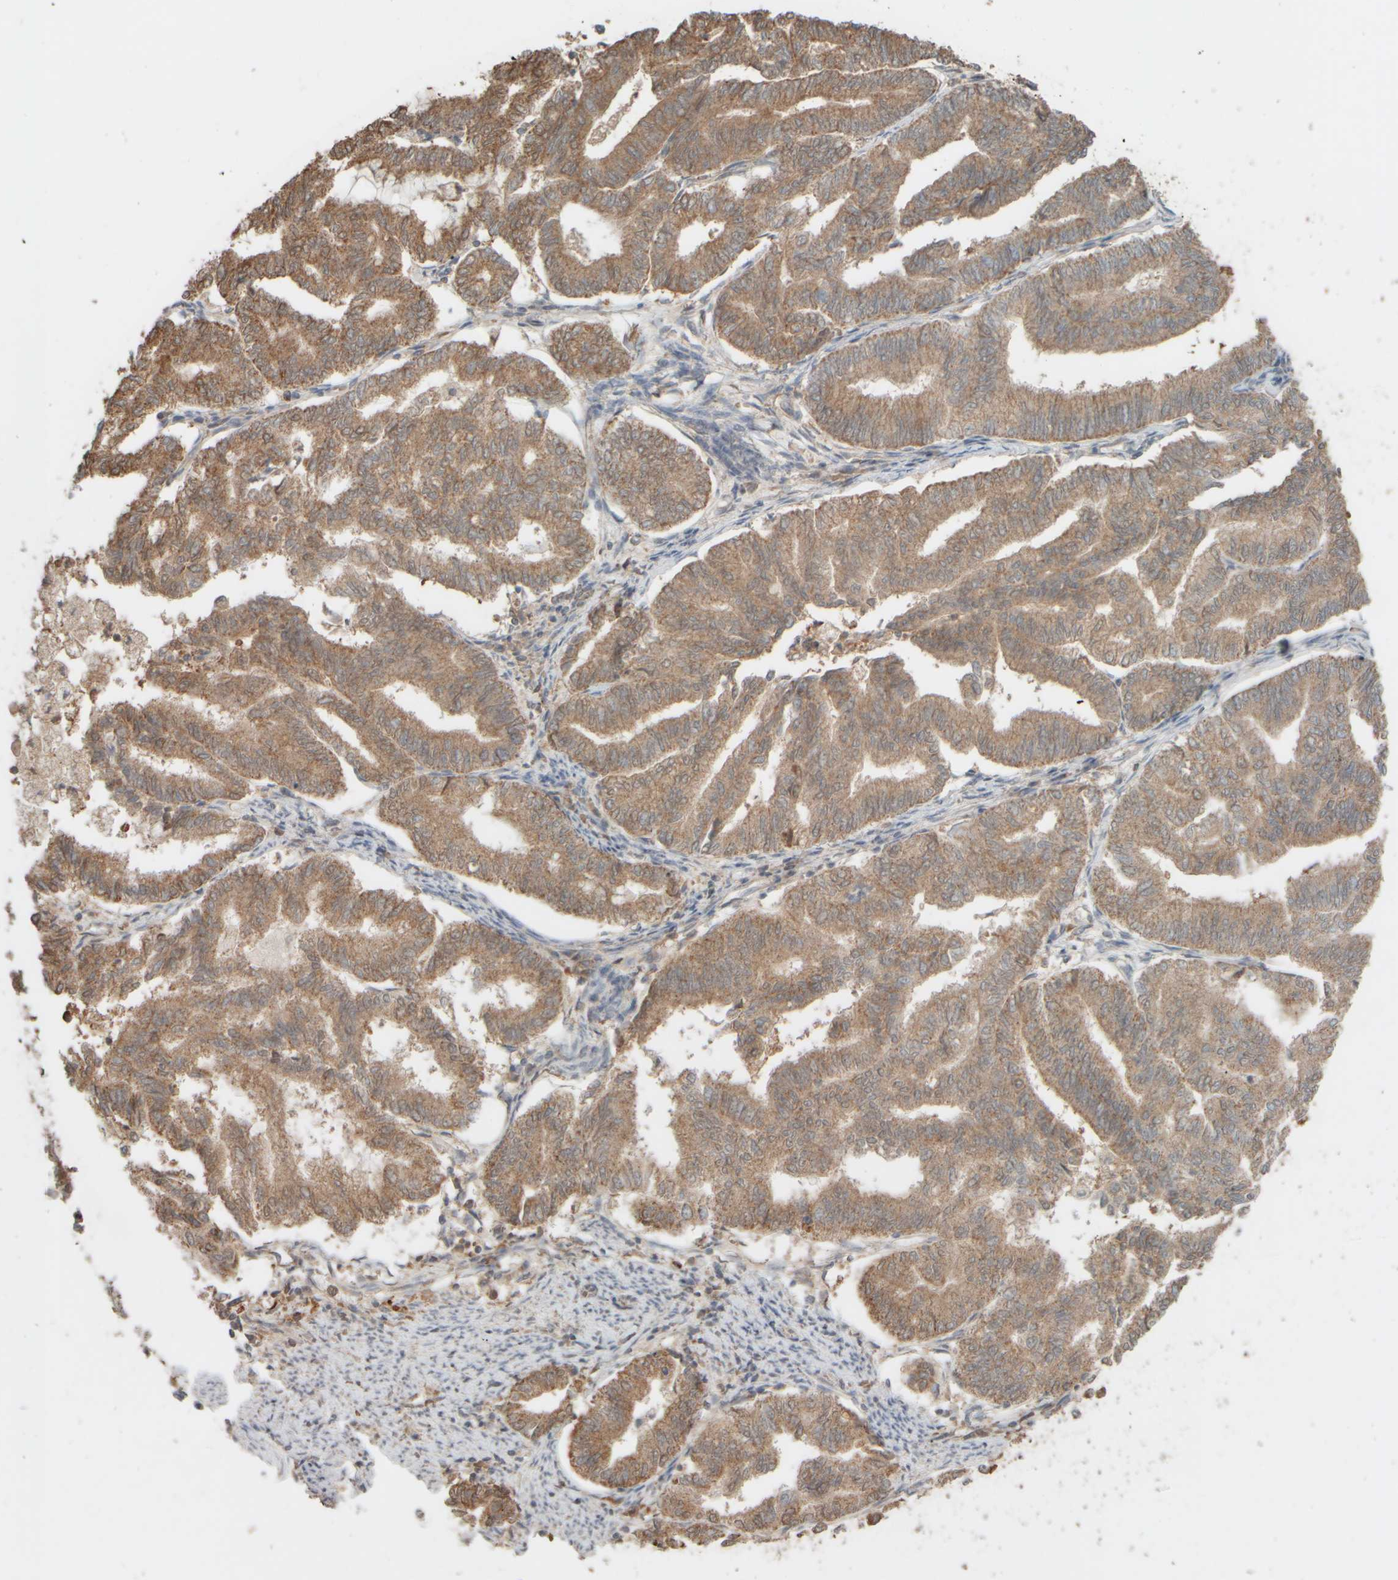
{"staining": {"intensity": "moderate", "quantity": ">75%", "location": "cytoplasmic/membranous"}, "tissue": "endometrial cancer", "cell_type": "Tumor cells", "image_type": "cancer", "snomed": [{"axis": "morphology", "description": "Adenocarcinoma, NOS"}, {"axis": "topography", "description": "Endometrium"}], "caption": "Human endometrial cancer stained with a protein marker shows moderate staining in tumor cells.", "gene": "EIF2B3", "patient": {"sex": "female", "age": 79}}